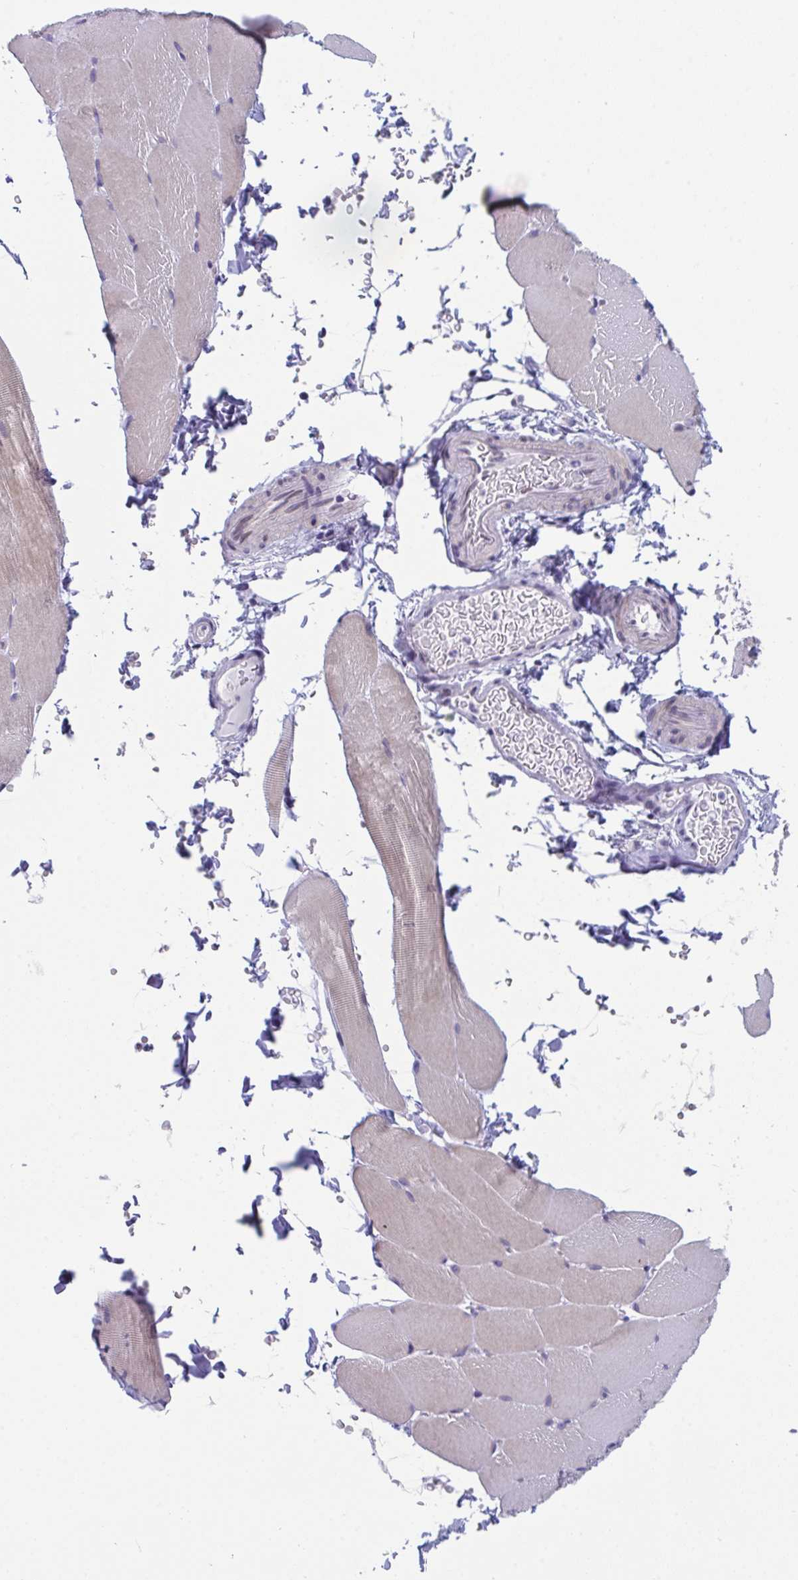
{"staining": {"intensity": "weak", "quantity": "<25%", "location": "cytoplasmic/membranous"}, "tissue": "skeletal muscle", "cell_type": "Myocytes", "image_type": "normal", "snomed": [{"axis": "morphology", "description": "Normal tissue, NOS"}, {"axis": "topography", "description": "Skeletal muscle"}], "caption": "Human skeletal muscle stained for a protein using immunohistochemistry shows no positivity in myocytes.", "gene": "BMAL2", "patient": {"sex": "female", "age": 37}}